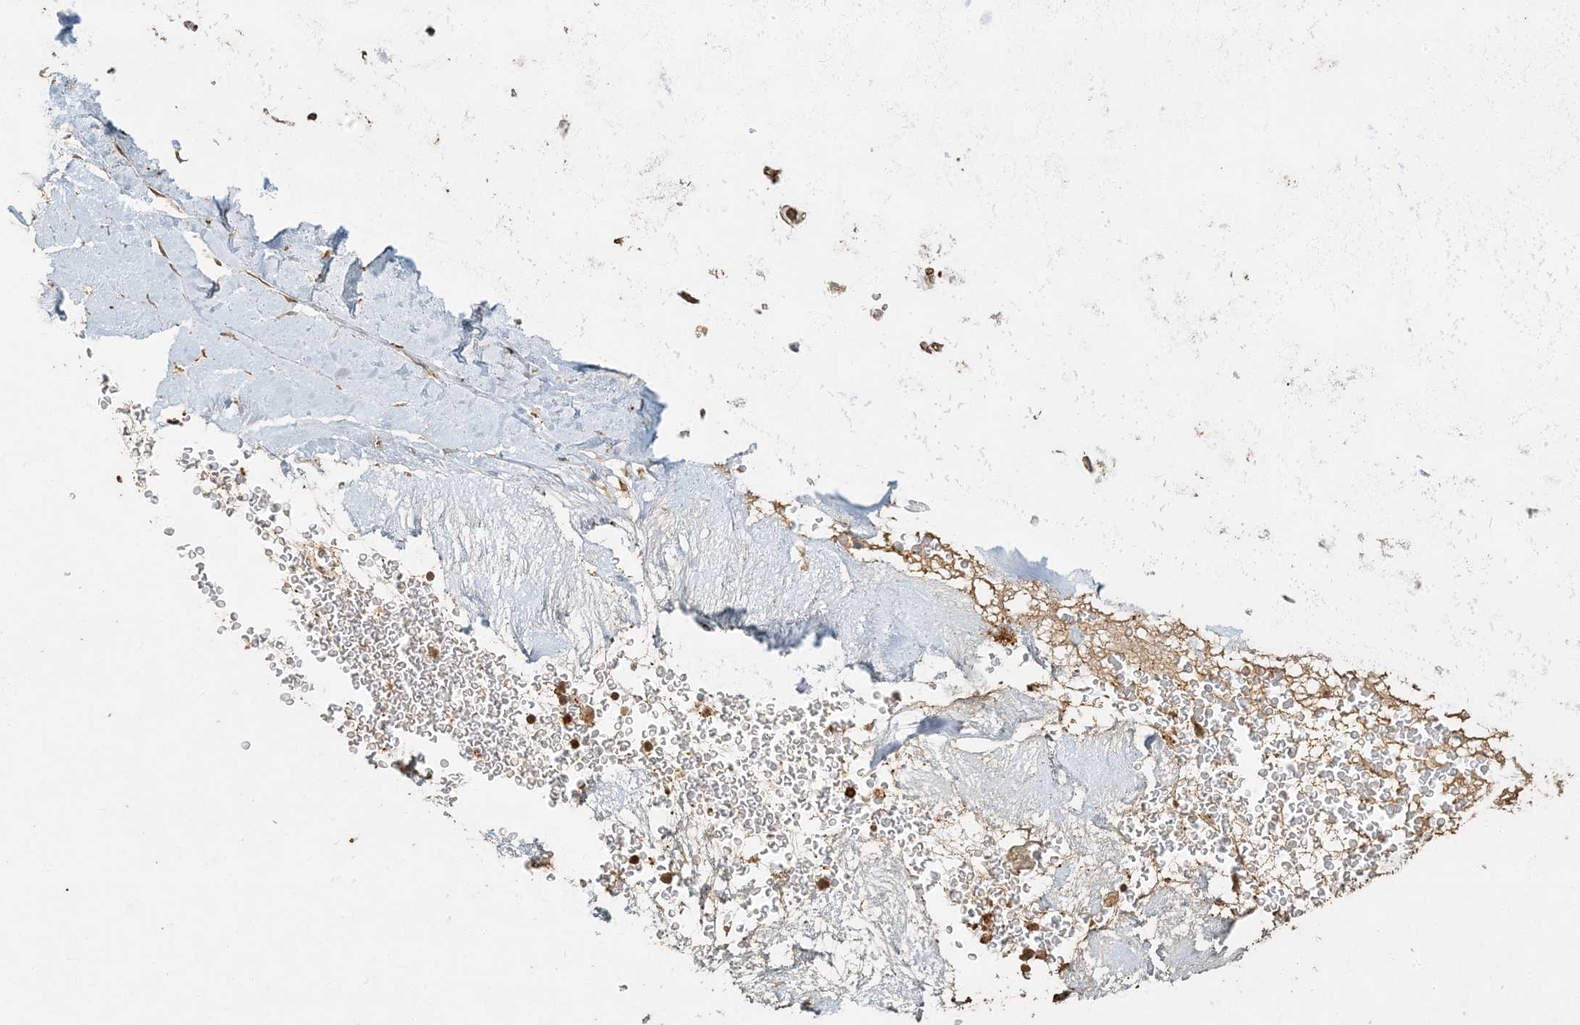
{"staining": {"intensity": "moderate", "quantity": ">75%", "location": "cytoplasmic/membranous"}, "tissue": "adipose tissue", "cell_type": "Adipocytes", "image_type": "normal", "snomed": [{"axis": "morphology", "description": "Normal tissue, NOS"}, {"axis": "morphology", "description": "Squamous cell carcinoma, NOS"}, {"axis": "topography", "description": "Lymph node"}, {"axis": "topography", "description": "Bronchus"}, {"axis": "topography", "description": "Lung"}], "caption": "Immunohistochemical staining of unremarkable adipose tissue displays moderate cytoplasmic/membranous protein expression in about >75% of adipocytes.", "gene": "AK9", "patient": {"sex": "male", "age": 66}}